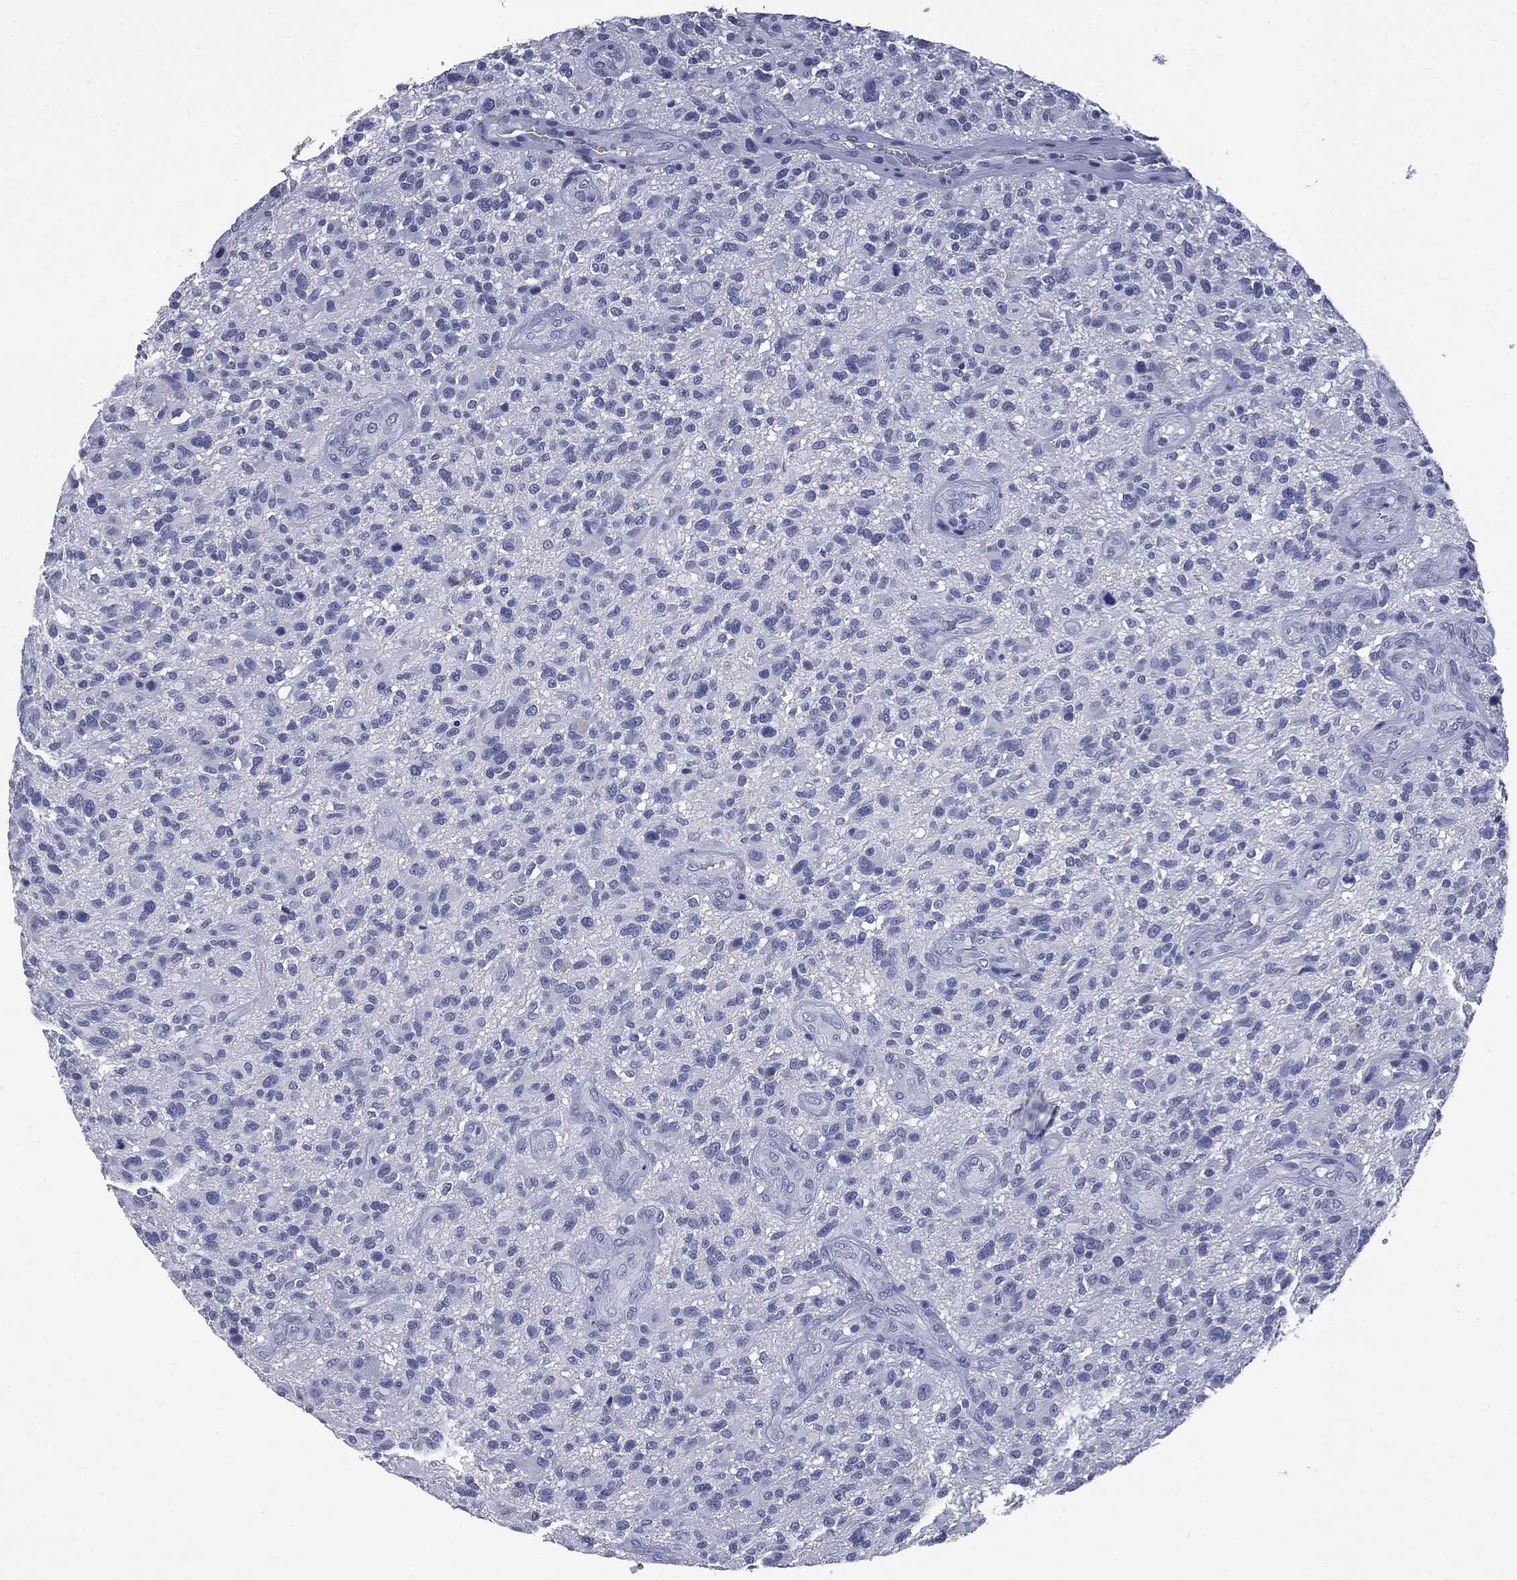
{"staining": {"intensity": "negative", "quantity": "none", "location": "none"}, "tissue": "glioma", "cell_type": "Tumor cells", "image_type": "cancer", "snomed": [{"axis": "morphology", "description": "Glioma, malignant, High grade"}, {"axis": "topography", "description": "Brain"}], "caption": "There is no significant positivity in tumor cells of glioma.", "gene": "TSHB", "patient": {"sex": "male", "age": 47}}